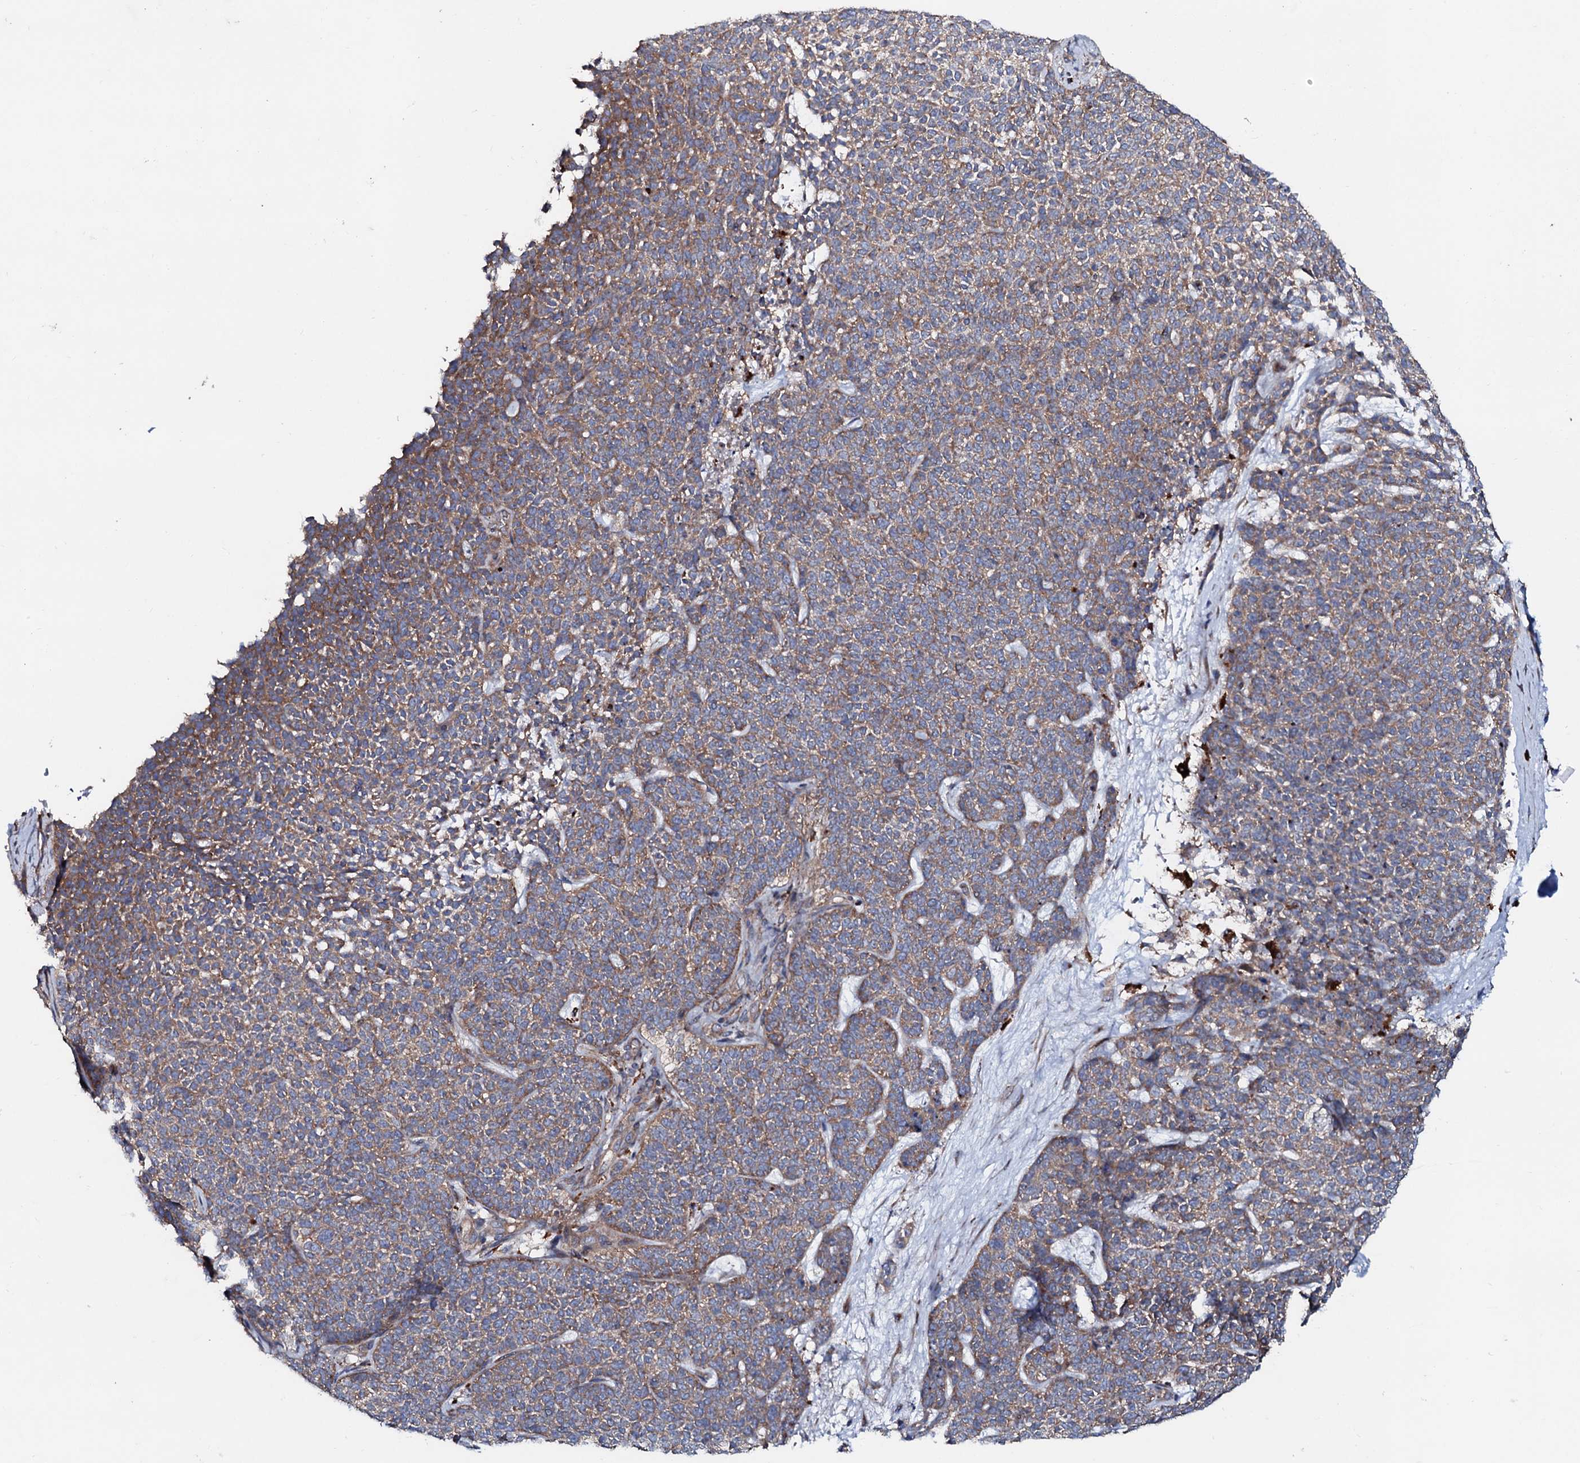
{"staining": {"intensity": "moderate", "quantity": ">75%", "location": "cytoplasmic/membranous"}, "tissue": "skin cancer", "cell_type": "Tumor cells", "image_type": "cancer", "snomed": [{"axis": "morphology", "description": "Basal cell carcinoma"}, {"axis": "topography", "description": "Skin"}], "caption": "High-magnification brightfield microscopy of skin basal cell carcinoma stained with DAB (3,3'-diaminobenzidine) (brown) and counterstained with hematoxylin (blue). tumor cells exhibit moderate cytoplasmic/membranous positivity is seen in approximately>75% of cells. (DAB IHC with brightfield microscopy, high magnification).", "gene": "P2RX4", "patient": {"sex": "female", "age": 84}}